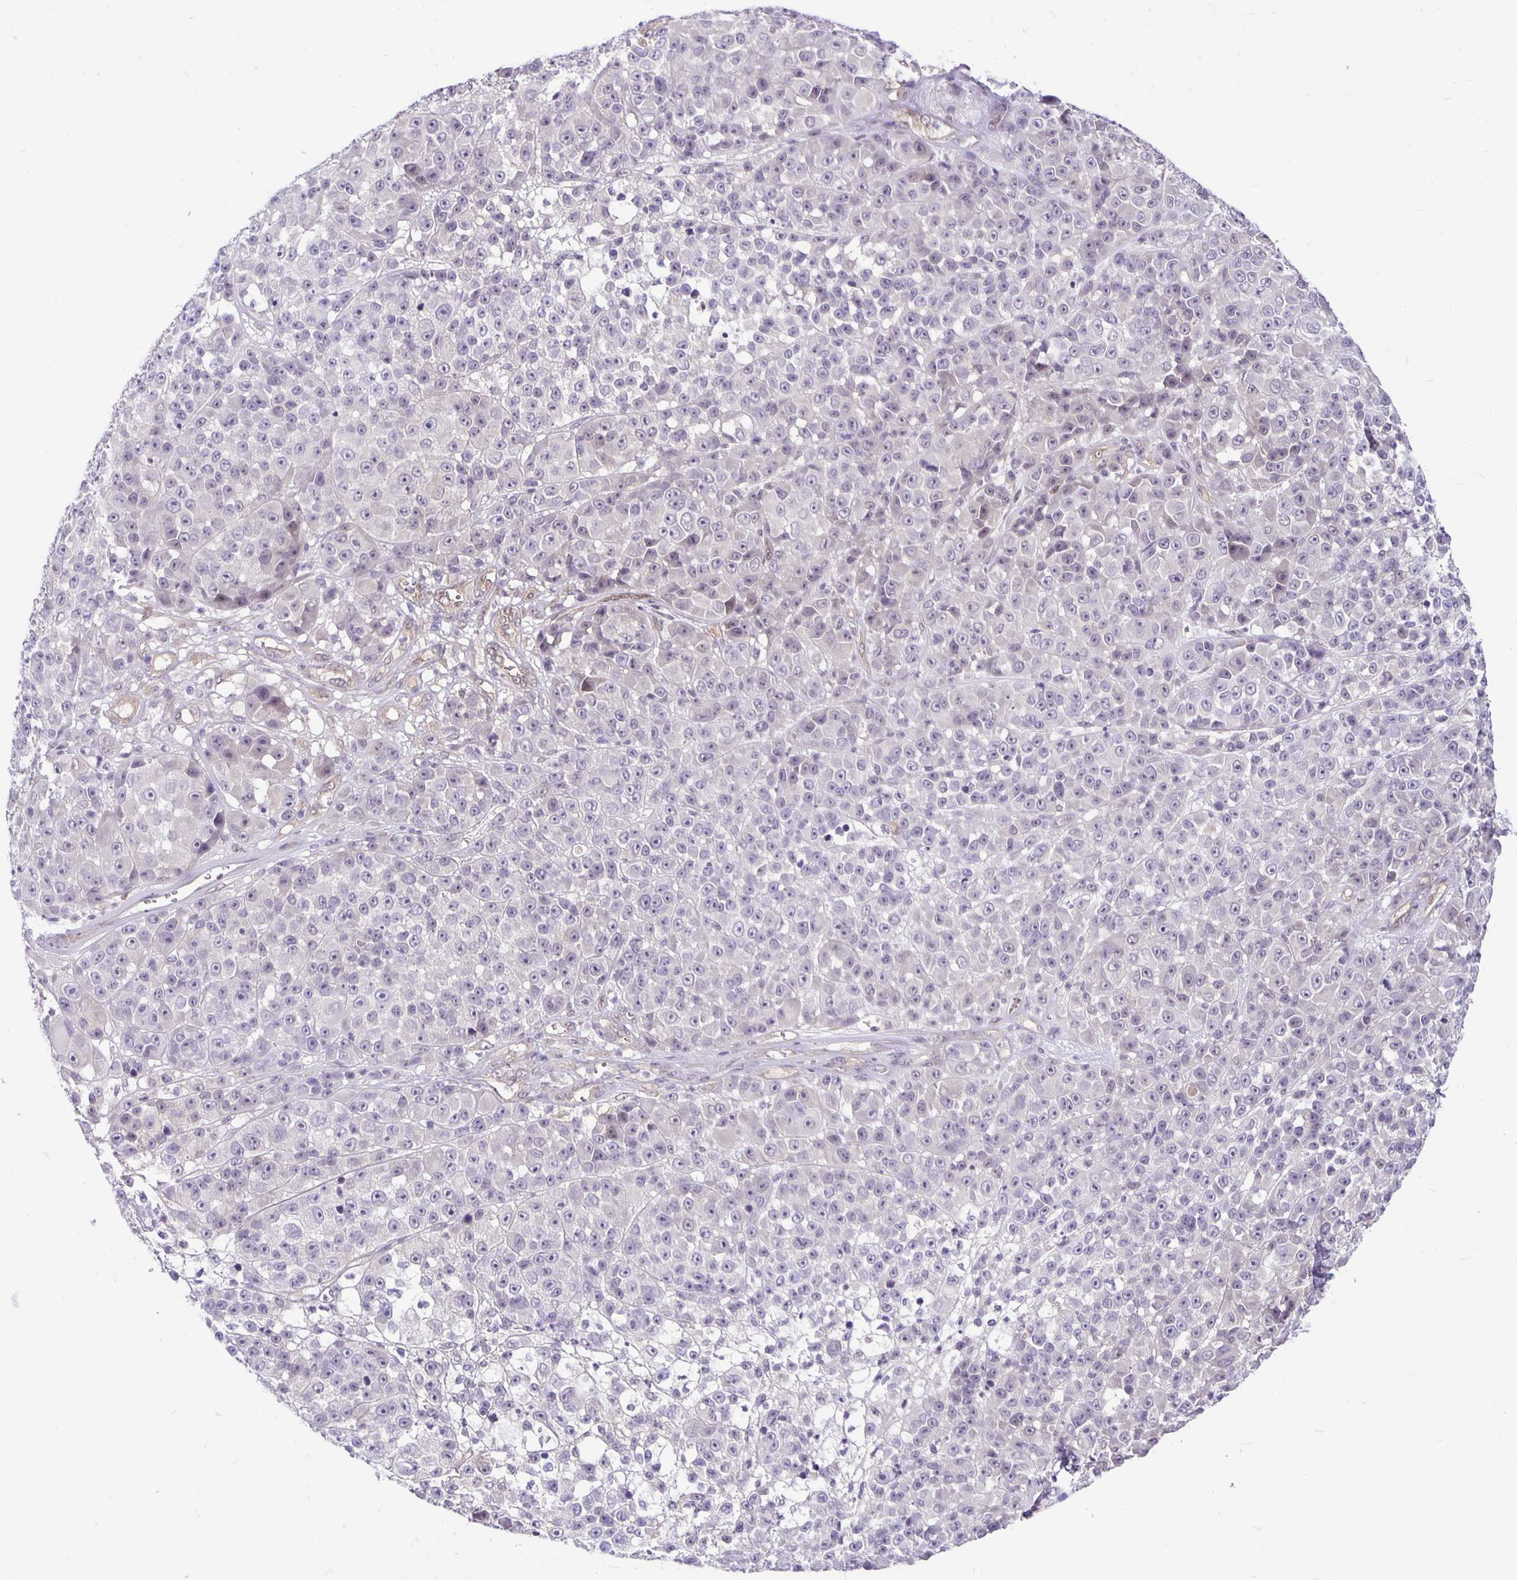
{"staining": {"intensity": "negative", "quantity": "none", "location": "none"}, "tissue": "melanoma", "cell_type": "Tumor cells", "image_type": "cancer", "snomed": [{"axis": "morphology", "description": "Malignant melanoma, NOS"}, {"axis": "topography", "description": "Skin"}, {"axis": "topography", "description": "Skin of back"}], "caption": "Immunohistochemical staining of human malignant melanoma demonstrates no significant expression in tumor cells.", "gene": "TAX1BP3", "patient": {"sex": "male", "age": 91}}